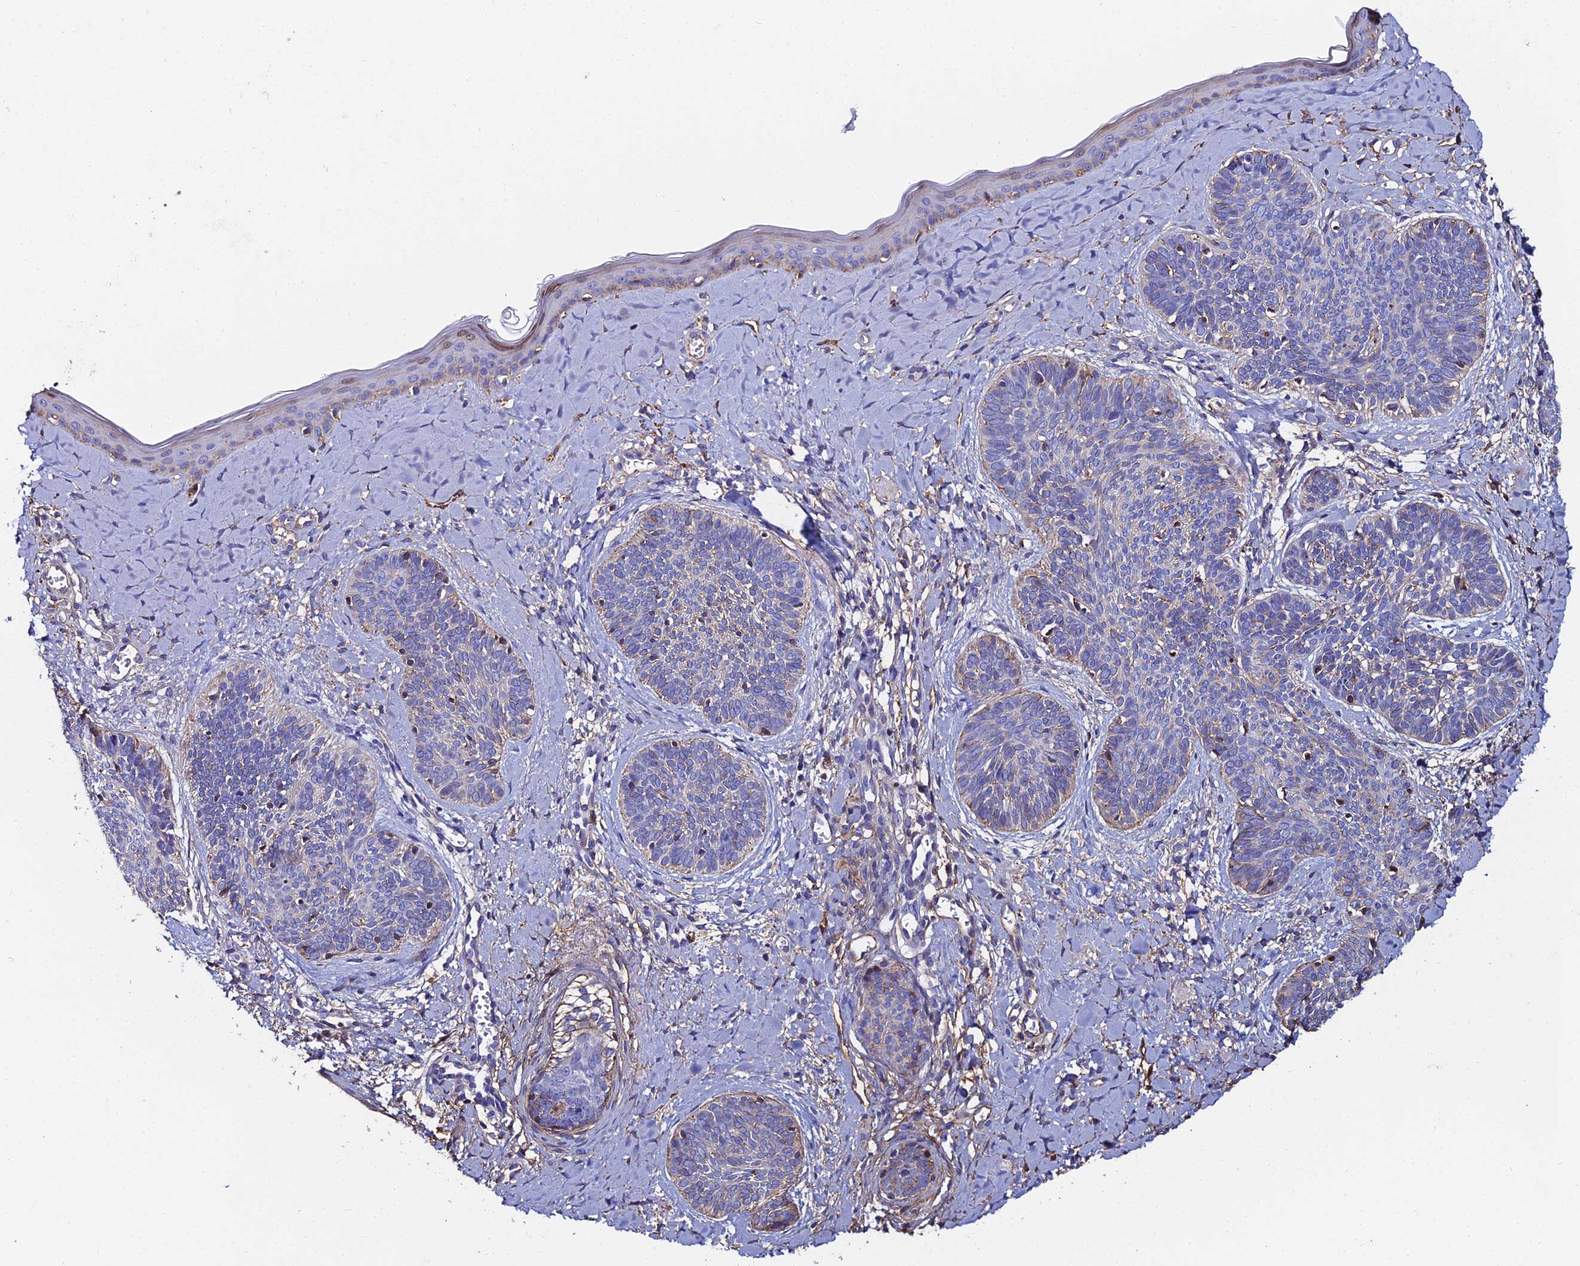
{"staining": {"intensity": "negative", "quantity": "none", "location": "none"}, "tissue": "skin cancer", "cell_type": "Tumor cells", "image_type": "cancer", "snomed": [{"axis": "morphology", "description": "Basal cell carcinoma"}, {"axis": "topography", "description": "Skin"}], "caption": "Image shows no protein positivity in tumor cells of skin cancer tissue.", "gene": "C6", "patient": {"sex": "female", "age": 81}}